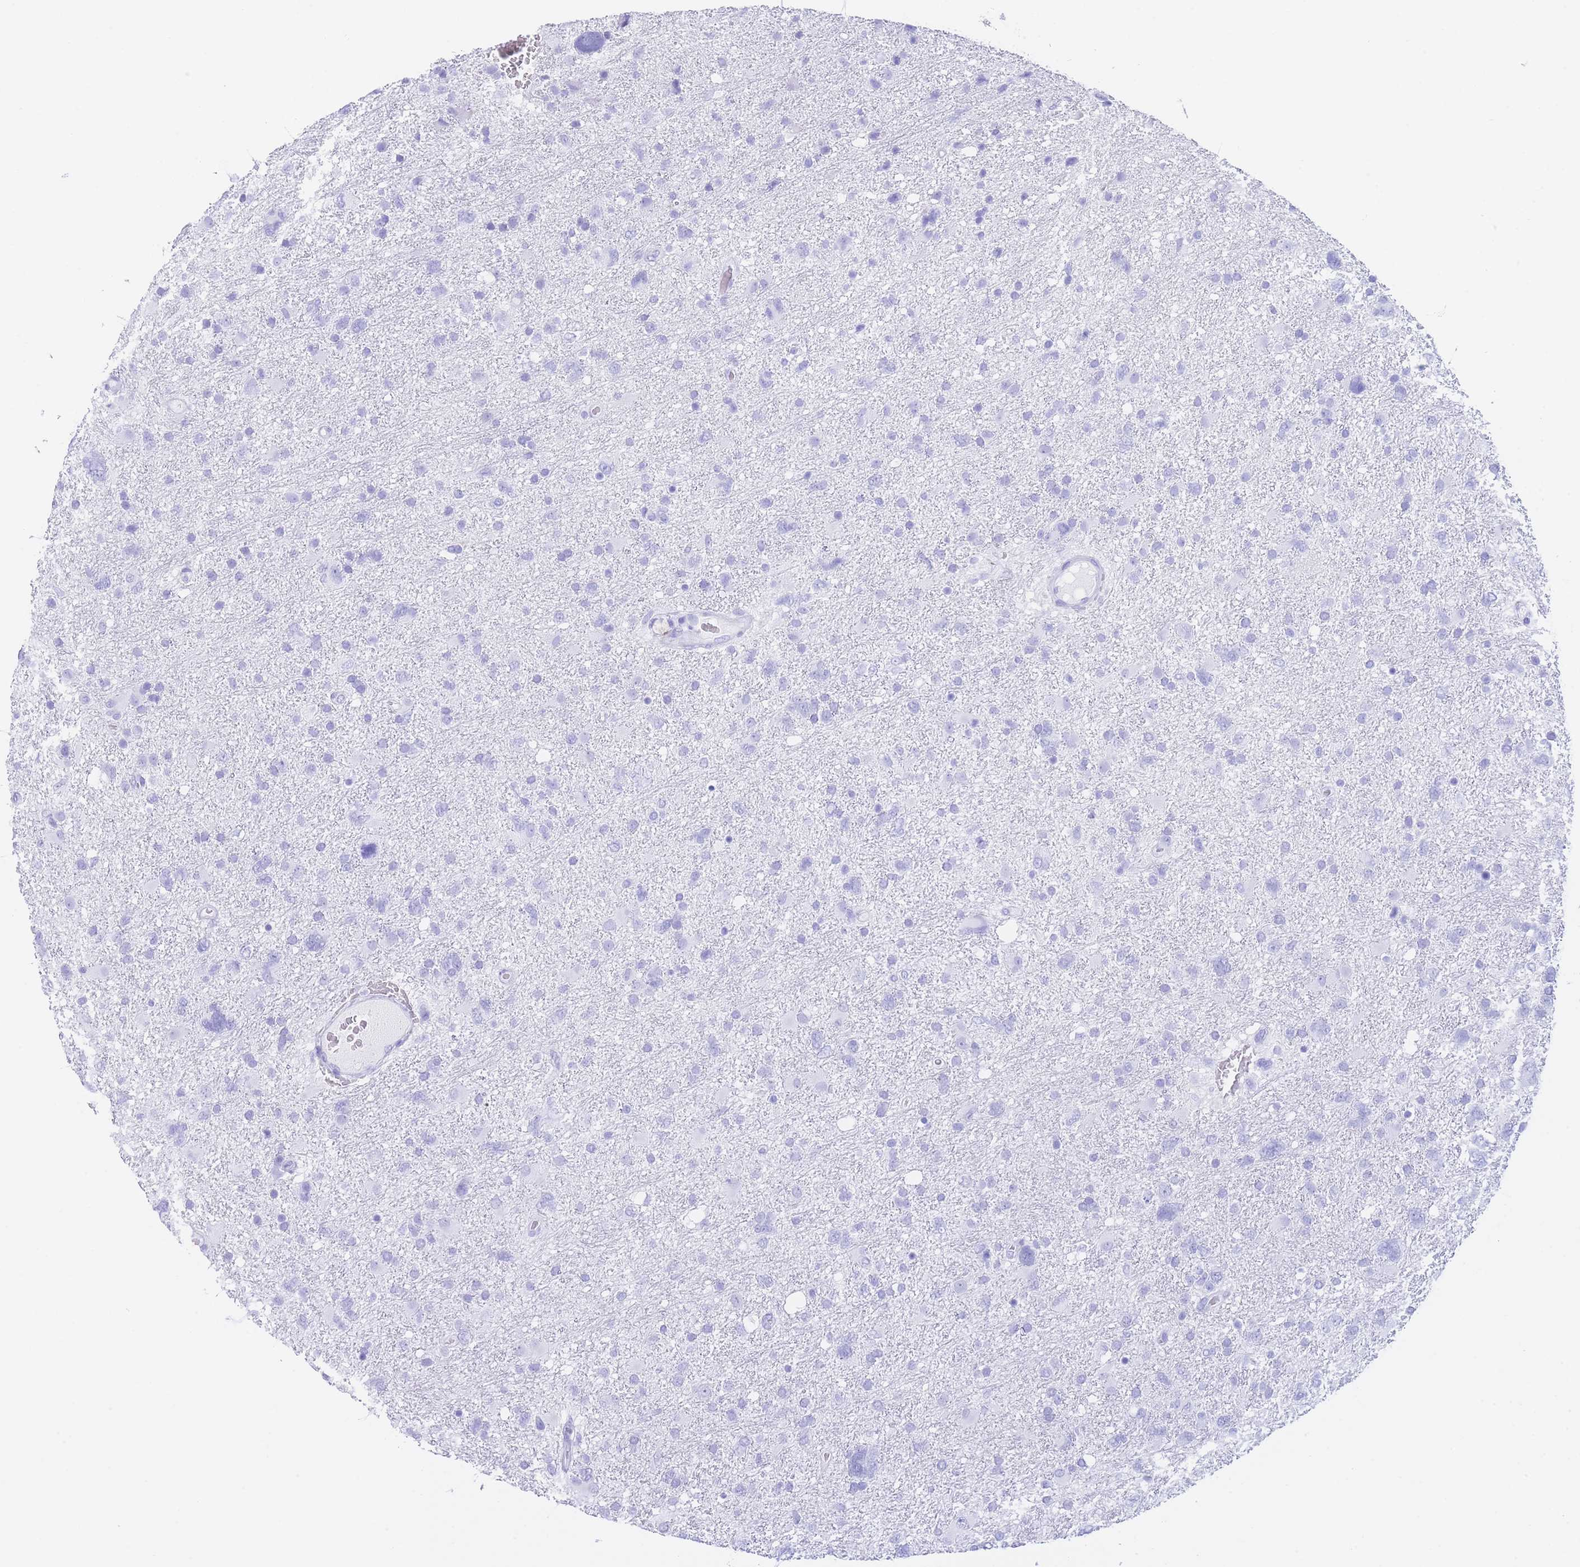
{"staining": {"intensity": "negative", "quantity": "none", "location": "none"}, "tissue": "glioma", "cell_type": "Tumor cells", "image_type": "cancer", "snomed": [{"axis": "morphology", "description": "Glioma, malignant, High grade"}, {"axis": "topography", "description": "Brain"}], "caption": "IHC micrograph of neoplastic tissue: malignant high-grade glioma stained with DAB displays no significant protein staining in tumor cells.", "gene": "SLCO1B3", "patient": {"sex": "male", "age": 61}}